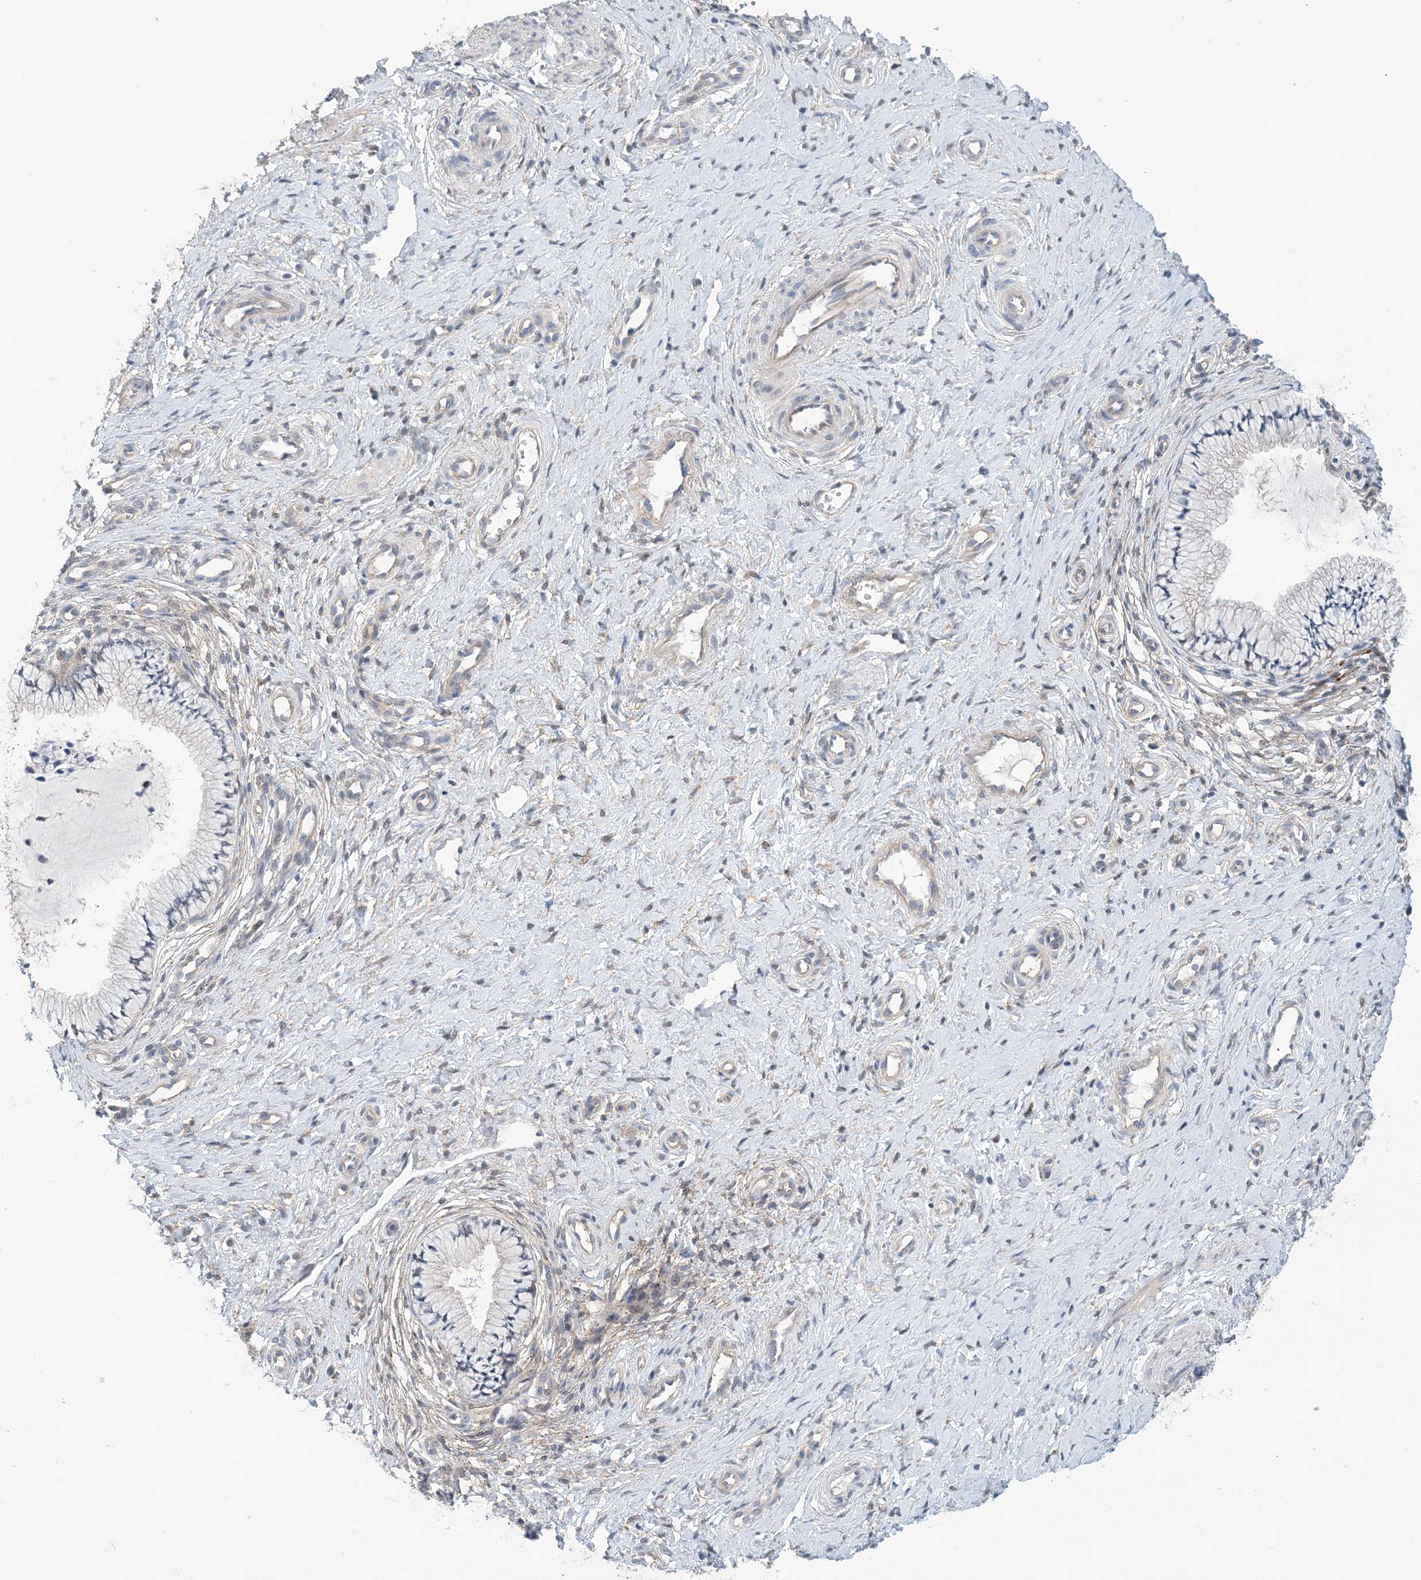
{"staining": {"intensity": "negative", "quantity": "none", "location": "none"}, "tissue": "cervix", "cell_type": "Glandular cells", "image_type": "normal", "snomed": [{"axis": "morphology", "description": "Normal tissue, NOS"}, {"axis": "topography", "description": "Cervix"}], "caption": "Micrograph shows no significant protein positivity in glandular cells of normal cervix.", "gene": "EHBP1", "patient": {"sex": "female", "age": 36}}